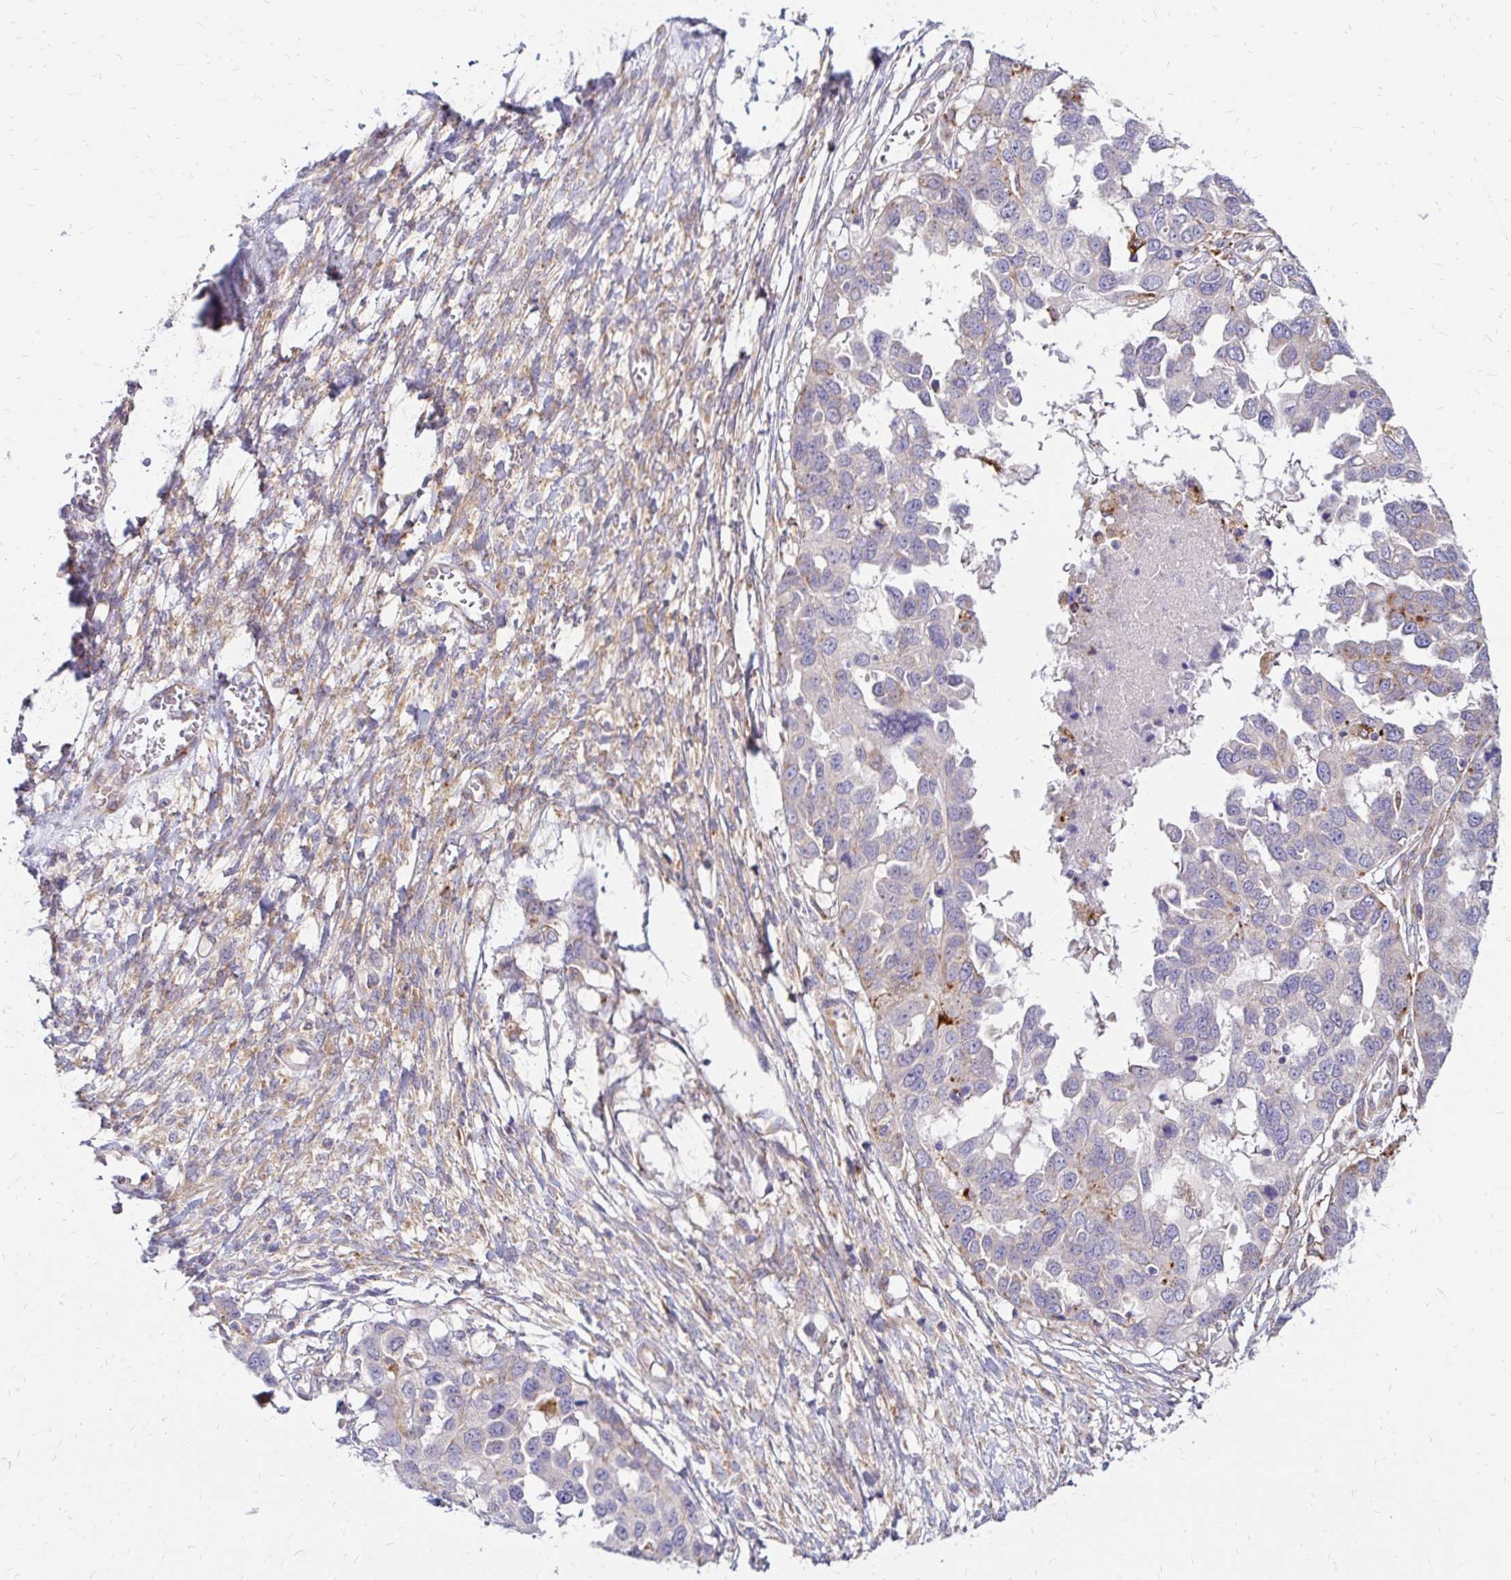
{"staining": {"intensity": "strong", "quantity": "<25%", "location": "cytoplasmic/membranous"}, "tissue": "ovarian cancer", "cell_type": "Tumor cells", "image_type": "cancer", "snomed": [{"axis": "morphology", "description": "Cystadenocarcinoma, serous, NOS"}, {"axis": "topography", "description": "Ovary"}], "caption": "Immunohistochemistry micrograph of neoplastic tissue: human ovarian cancer stained using IHC exhibits medium levels of strong protein expression localized specifically in the cytoplasmic/membranous of tumor cells, appearing as a cytoplasmic/membranous brown color.", "gene": "IDUA", "patient": {"sex": "female", "age": 53}}